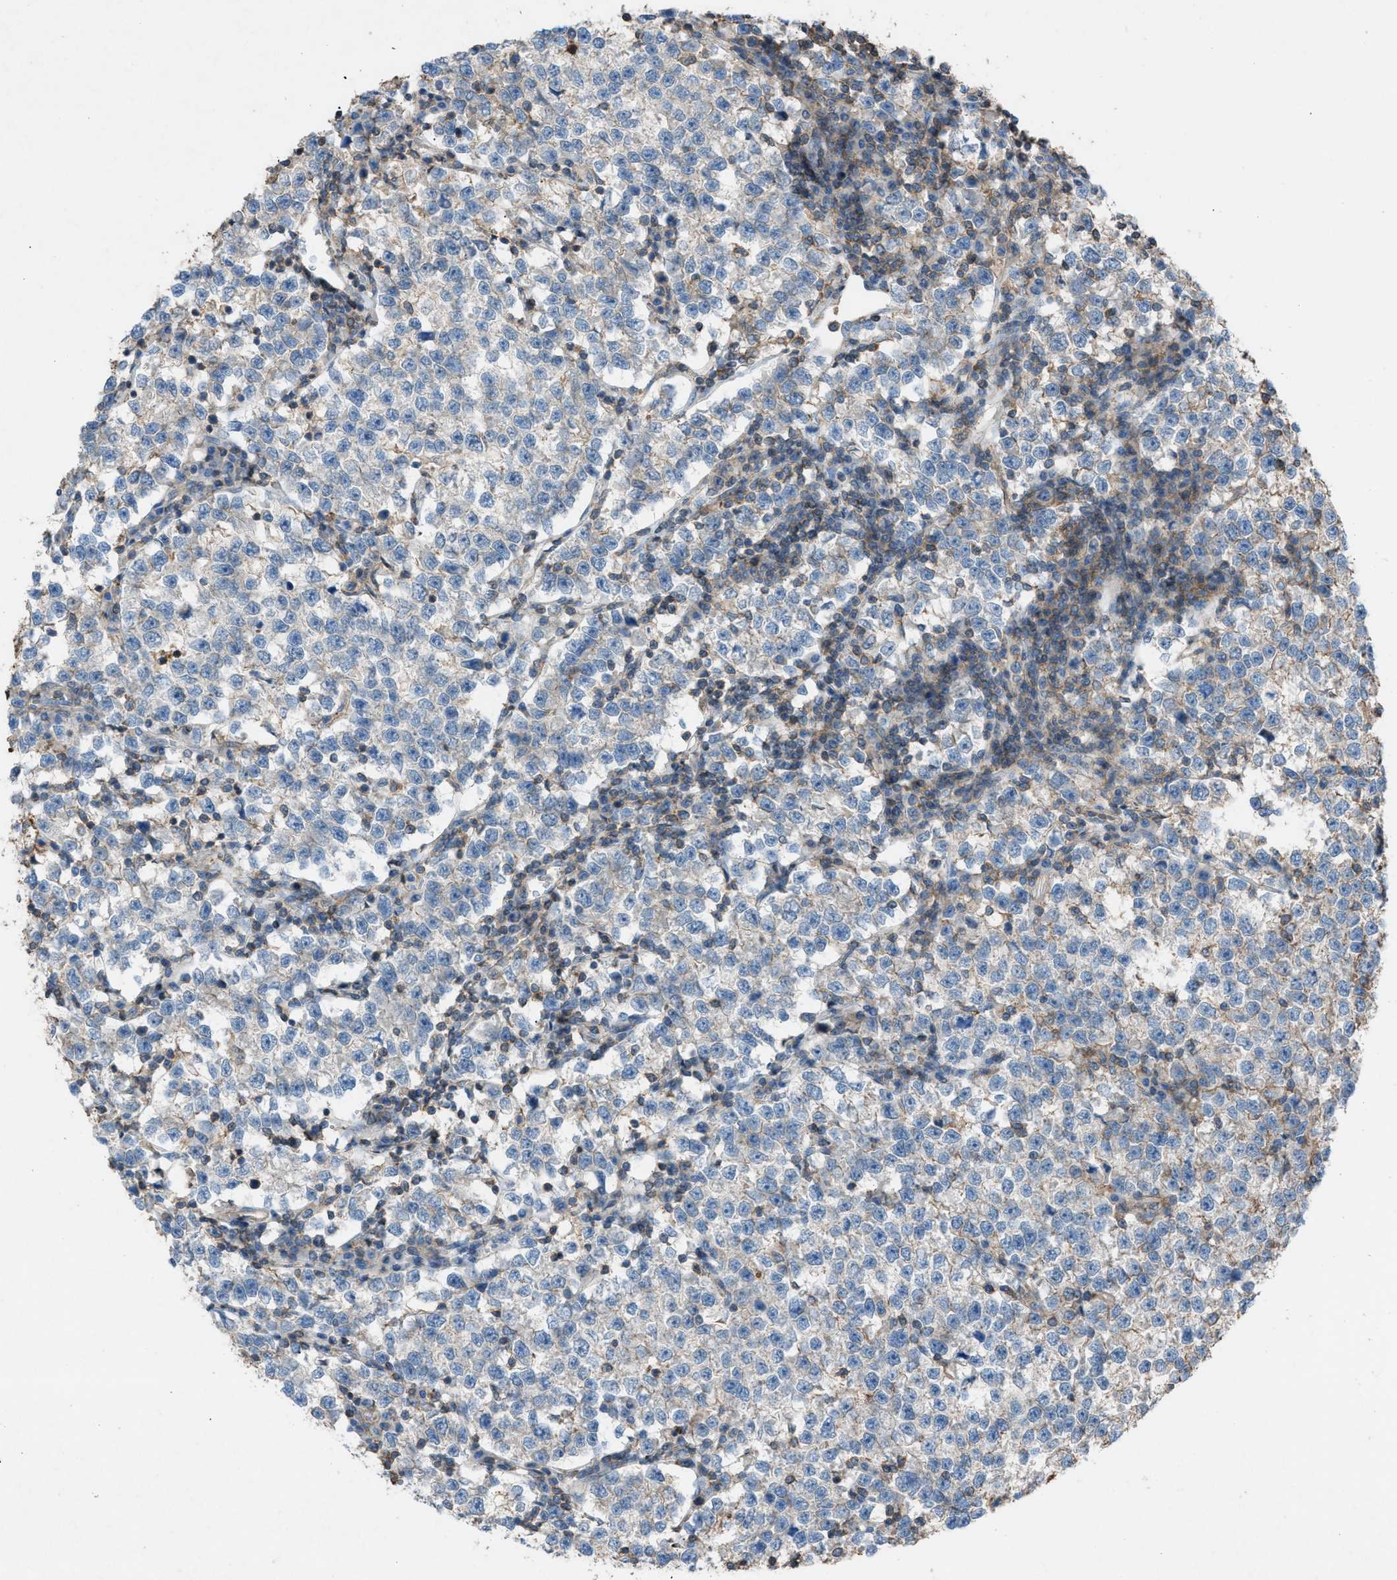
{"staining": {"intensity": "negative", "quantity": "none", "location": "none"}, "tissue": "testis cancer", "cell_type": "Tumor cells", "image_type": "cancer", "snomed": [{"axis": "morphology", "description": "Normal tissue, NOS"}, {"axis": "morphology", "description": "Seminoma, NOS"}, {"axis": "topography", "description": "Testis"}], "caption": "Immunohistochemistry (IHC) histopathology image of human testis cancer stained for a protein (brown), which reveals no positivity in tumor cells. (DAB IHC visualized using brightfield microscopy, high magnification).", "gene": "NCK2", "patient": {"sex": "male", "age": 43}}